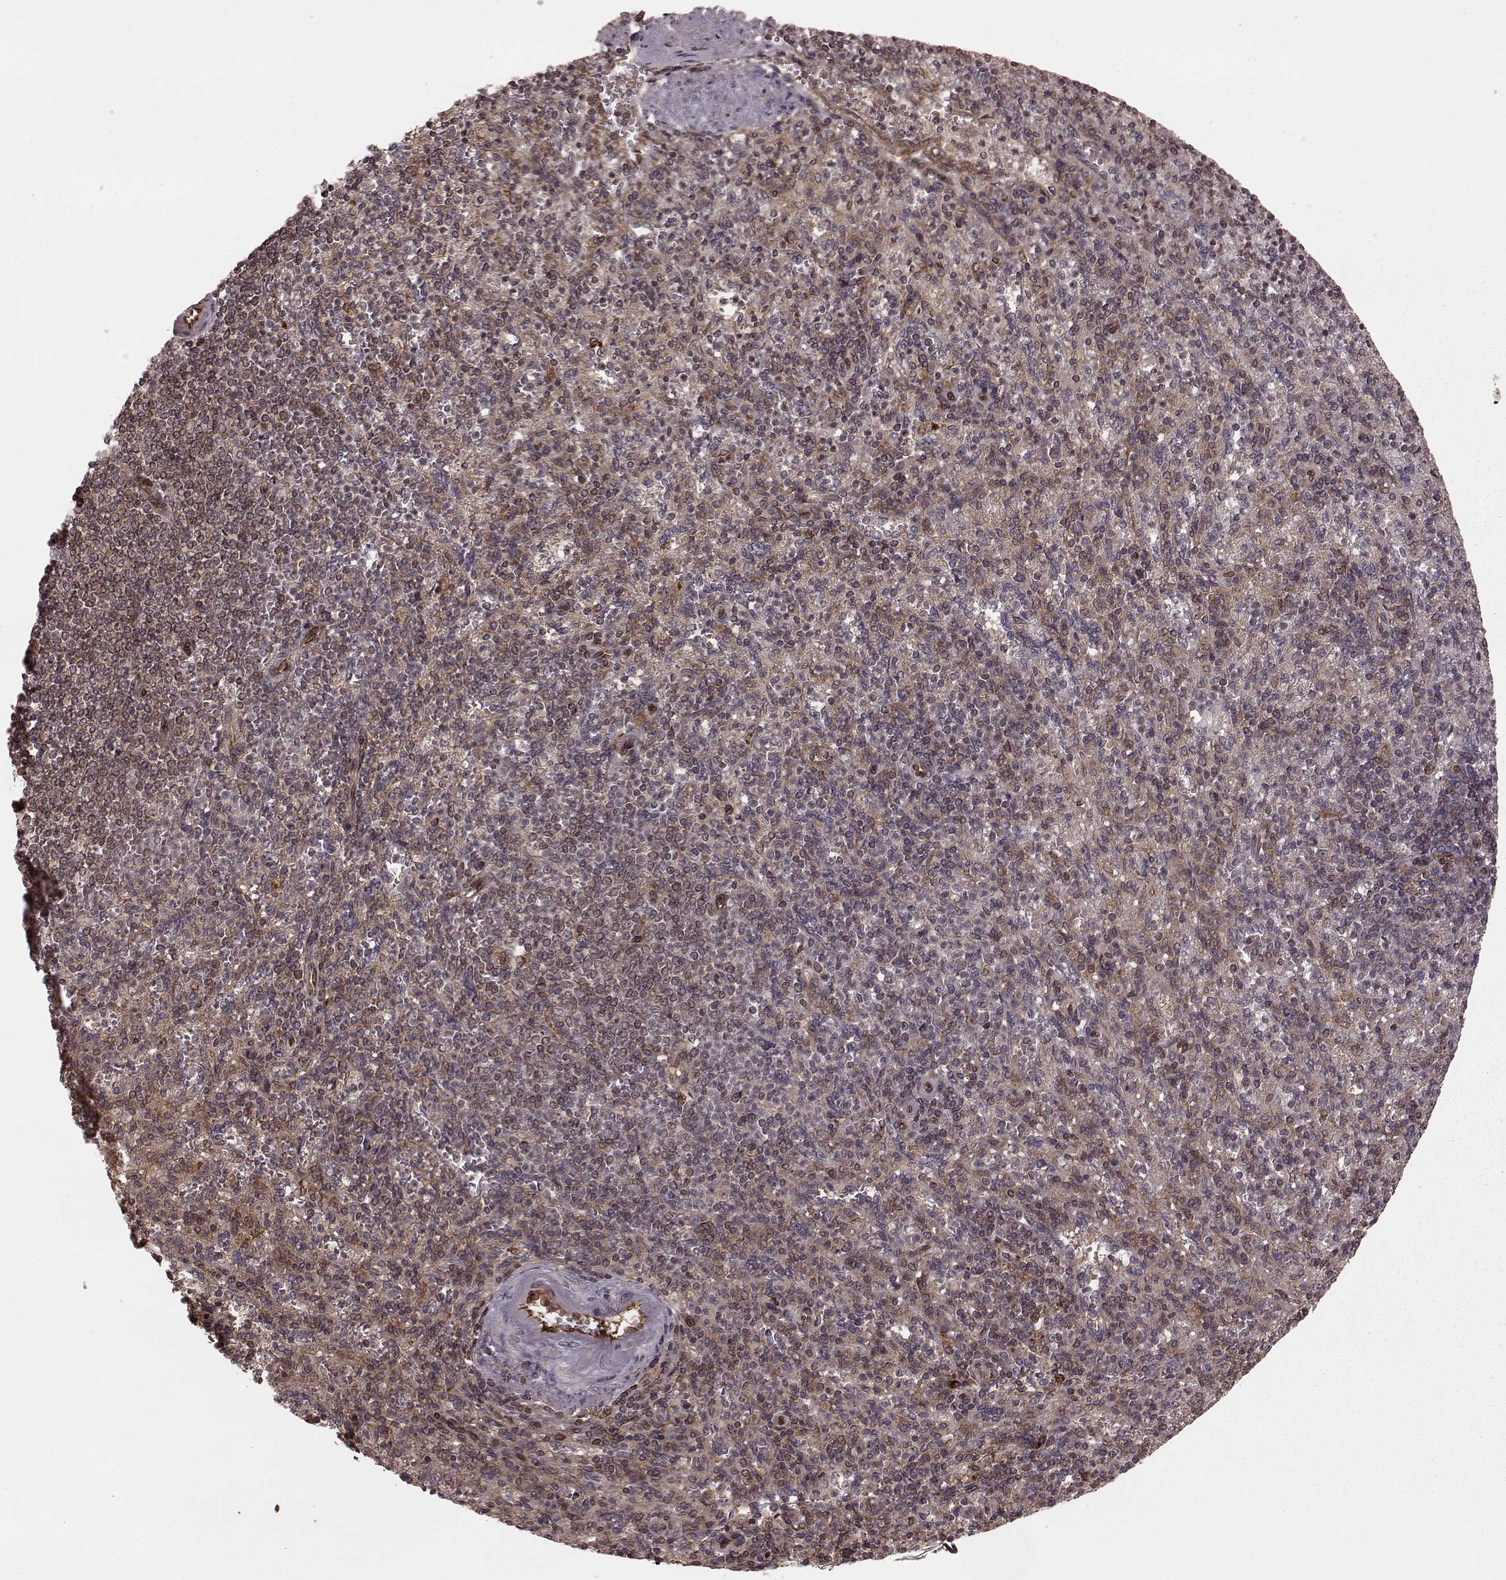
{"staining": {"intensity": "moderate", "quantity": ">75%", "location": "cytoplasmic/membranous"}, "tissue": "spleen", "cell_type": "Cells in red pulp", "image_type": "normal", "snomed": [{"axis": "morphology", "description": "Normal tissue, NOS"}, {"axis": "topography", "description": "Spleen"}], "caption": "About >75% of cells in red pulp in normal human spleen demonstrate moderate cytoplasmic/membranous protein staining as visualized by brown immunohistochemical staining.", "gene": "AGPAT1", "patient": {"sex": "female", "age": 74}}